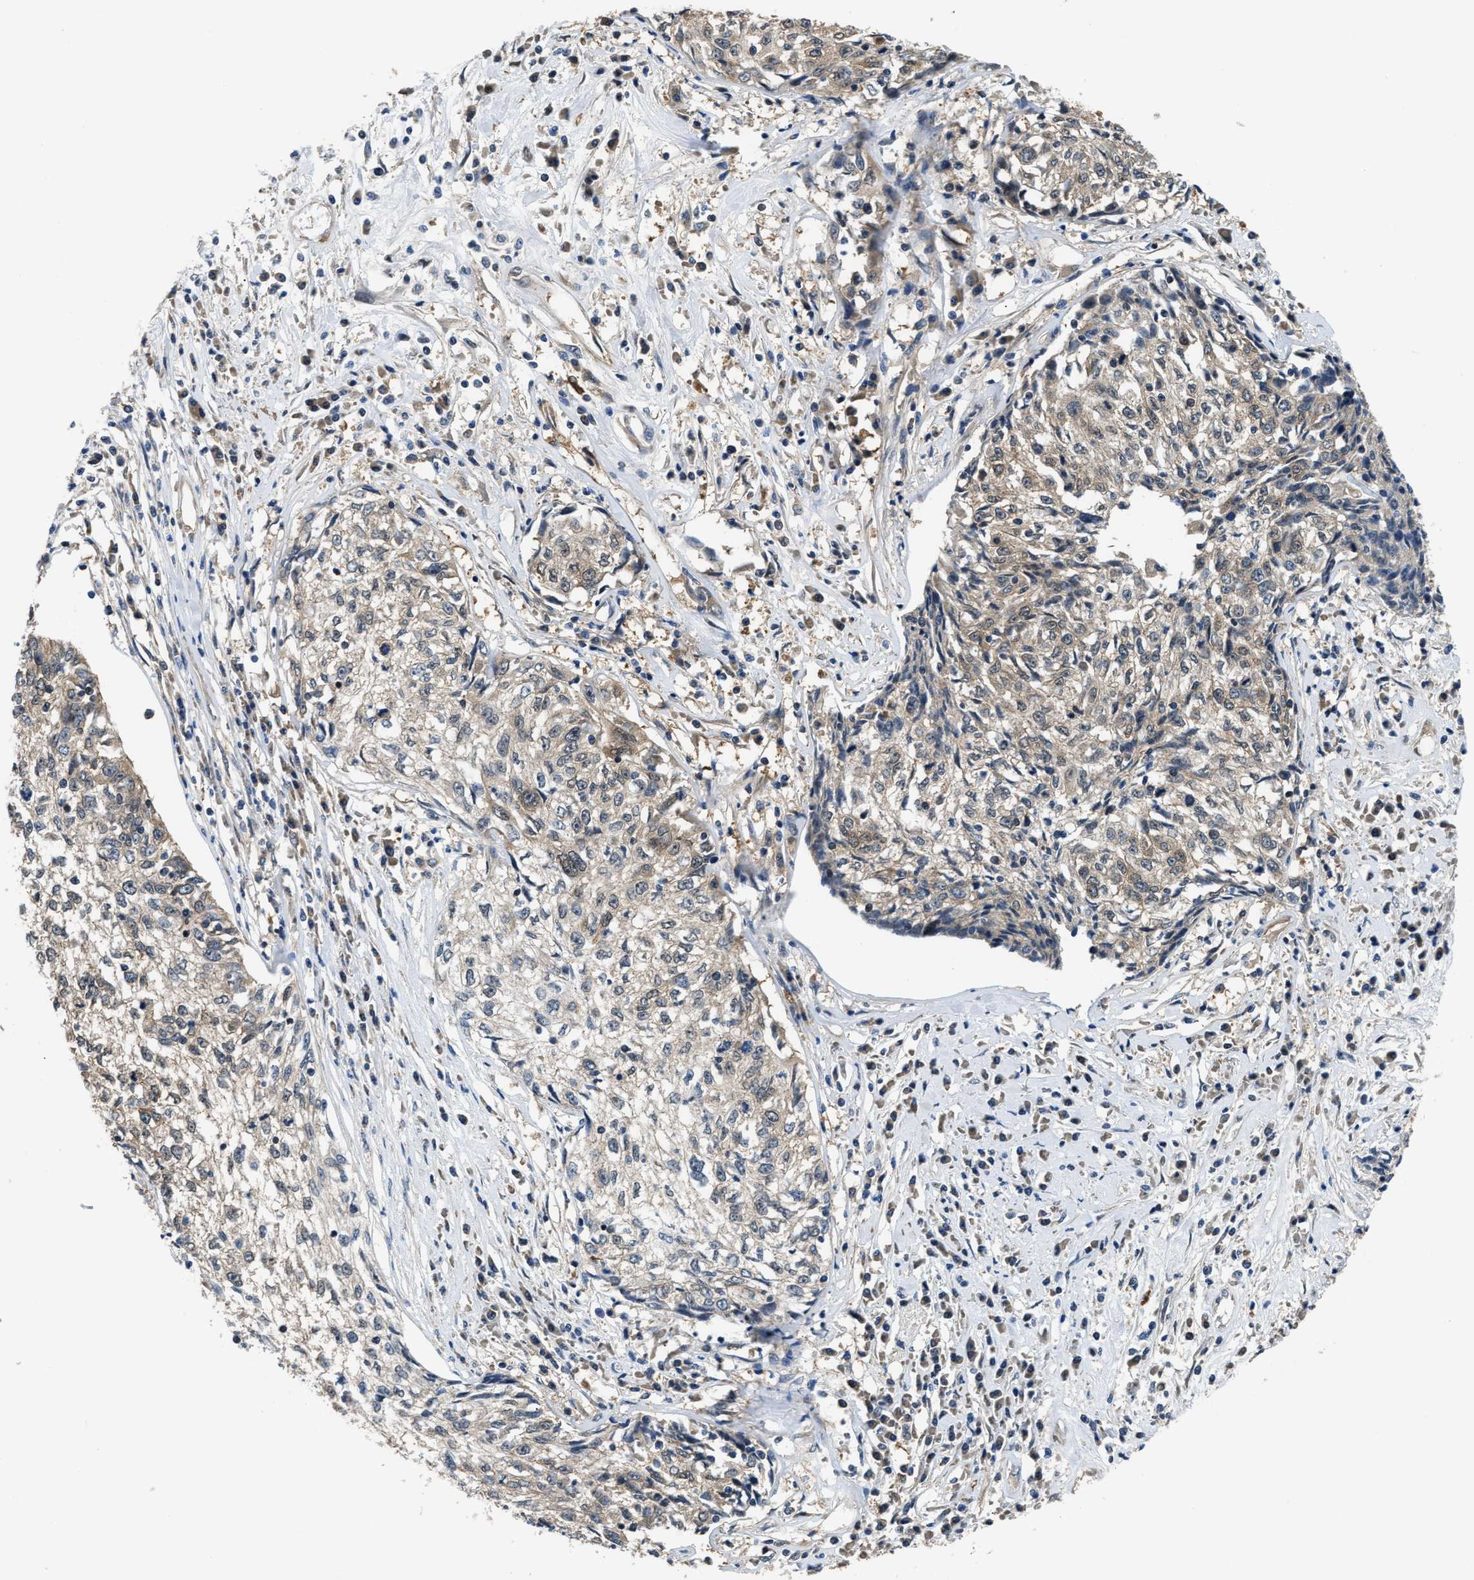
{"staining": {"intensity": "weak", "quantity": "25%-75%", "location": "cytoplasmic/membranous"}, "tissue": "cervical cancer", "cell_type": "Tumor cells", "image_type": "cancer", "snomed": [{"axis": "morphology", "description": "Squamous cell carcinoma, NOS"}, {"axis": "topography", "description": "Cervix"}], "caption": "The image reveals immunohistochemical staining of squamous cell carcinoma (cervical). There is weak cytoplasmic/membranous expression is seen in approximately 25%-75% of tumor cells.", "gene": "PPA1", "patient": {"sex": "female", "age": 57}}